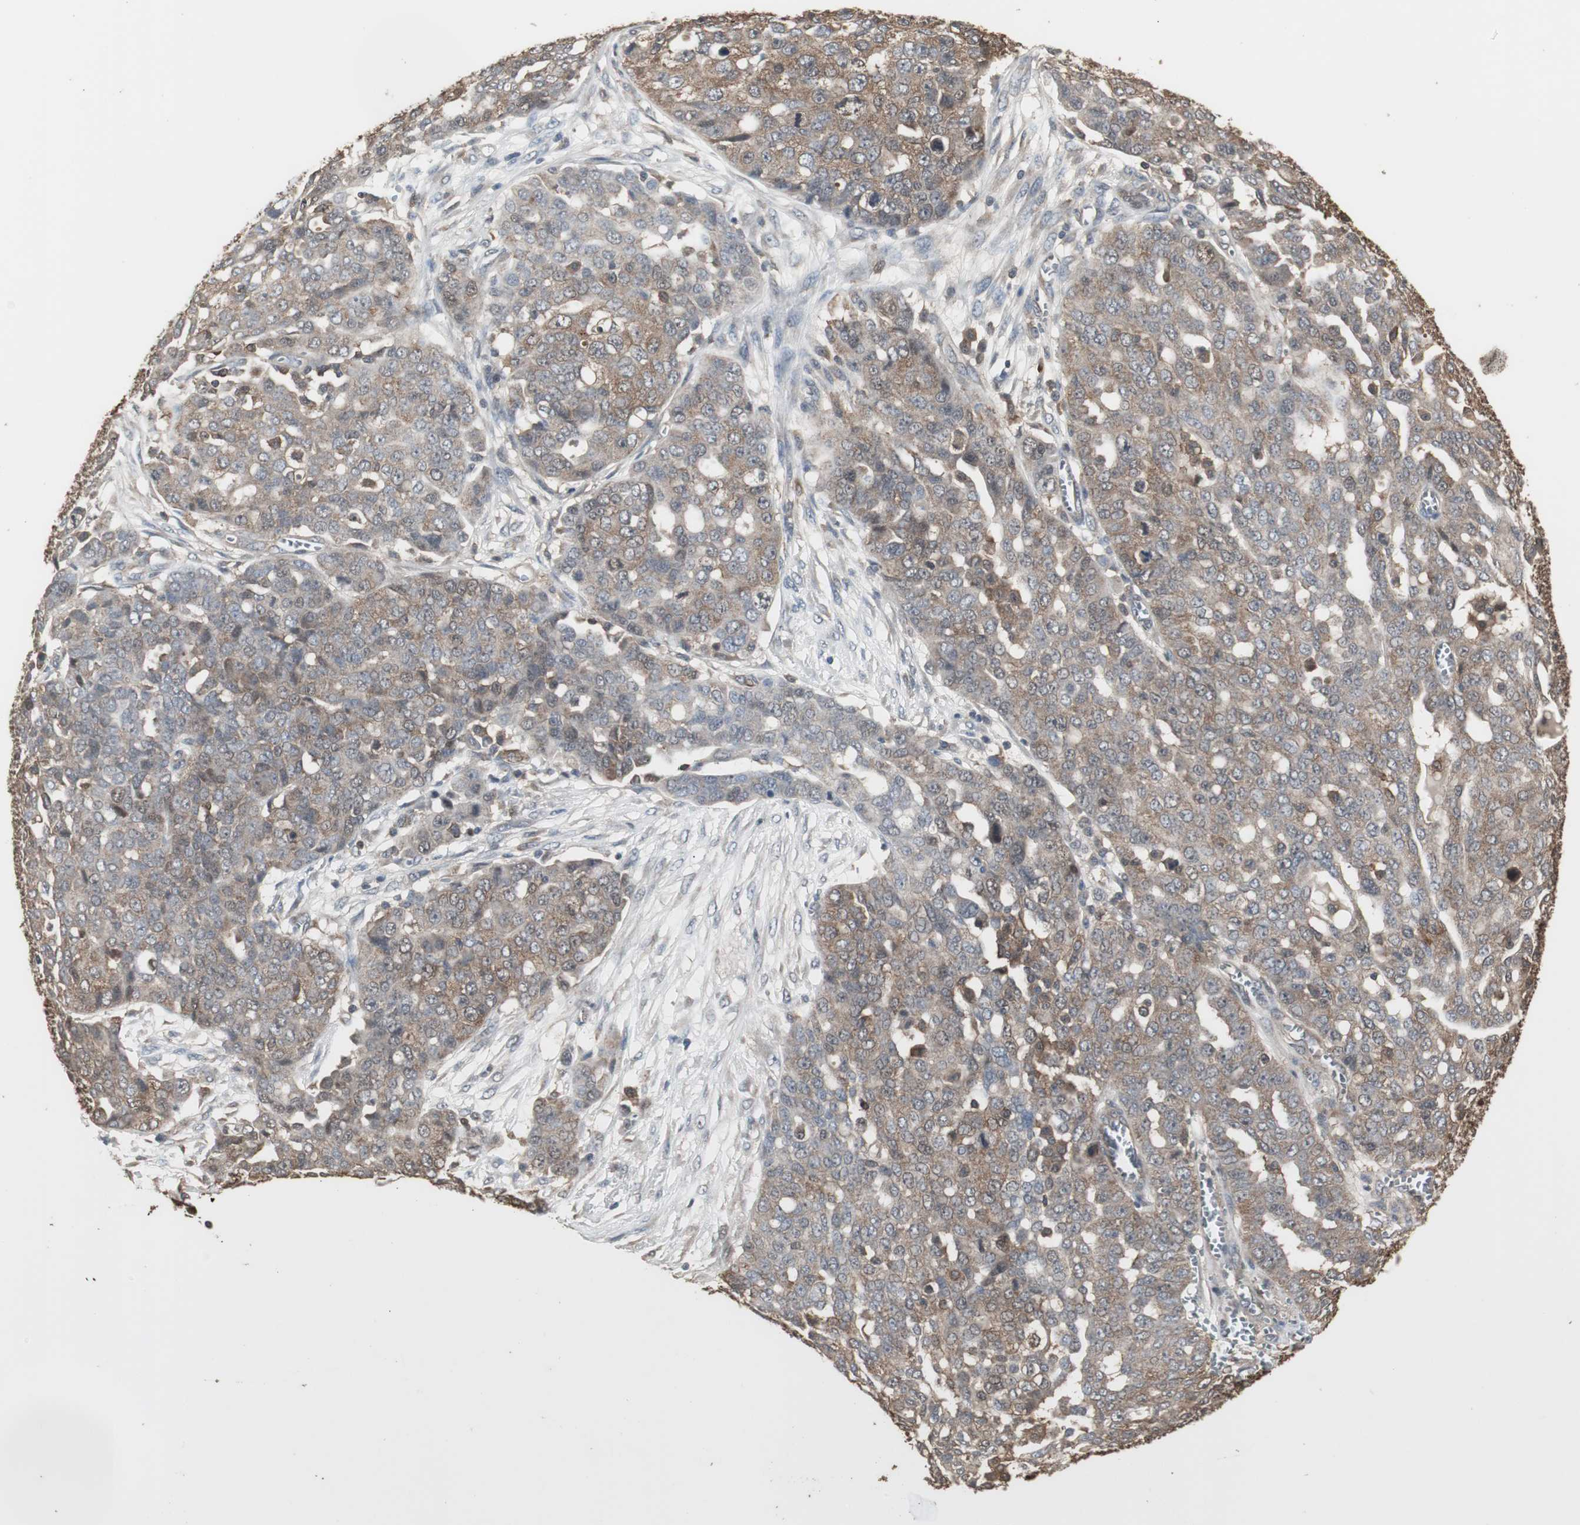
{"staining": {"intensity": "weak", "quantity": ">75%", "location": "cytoplasmic/membranous"}, "tissue": "ovarian cancer", "cell_type": "Tumor cells", "image_type": "cancer", "snomed": [{"axis": "morphology", "description": "Cystadenocarcinoma, serous, NOS"}, {"axis": "topography", "description": "Soft tissue"}, {"axis": "topography", "description": "Ovary"}], "caption": "Tumor cells display weak cytoplasmic/membranous staining in about >75% of cells in ovarian serous cystadenocarcinoma.", "gene": "HPRT1", "patient": {"sex": "female", "age": 57}}